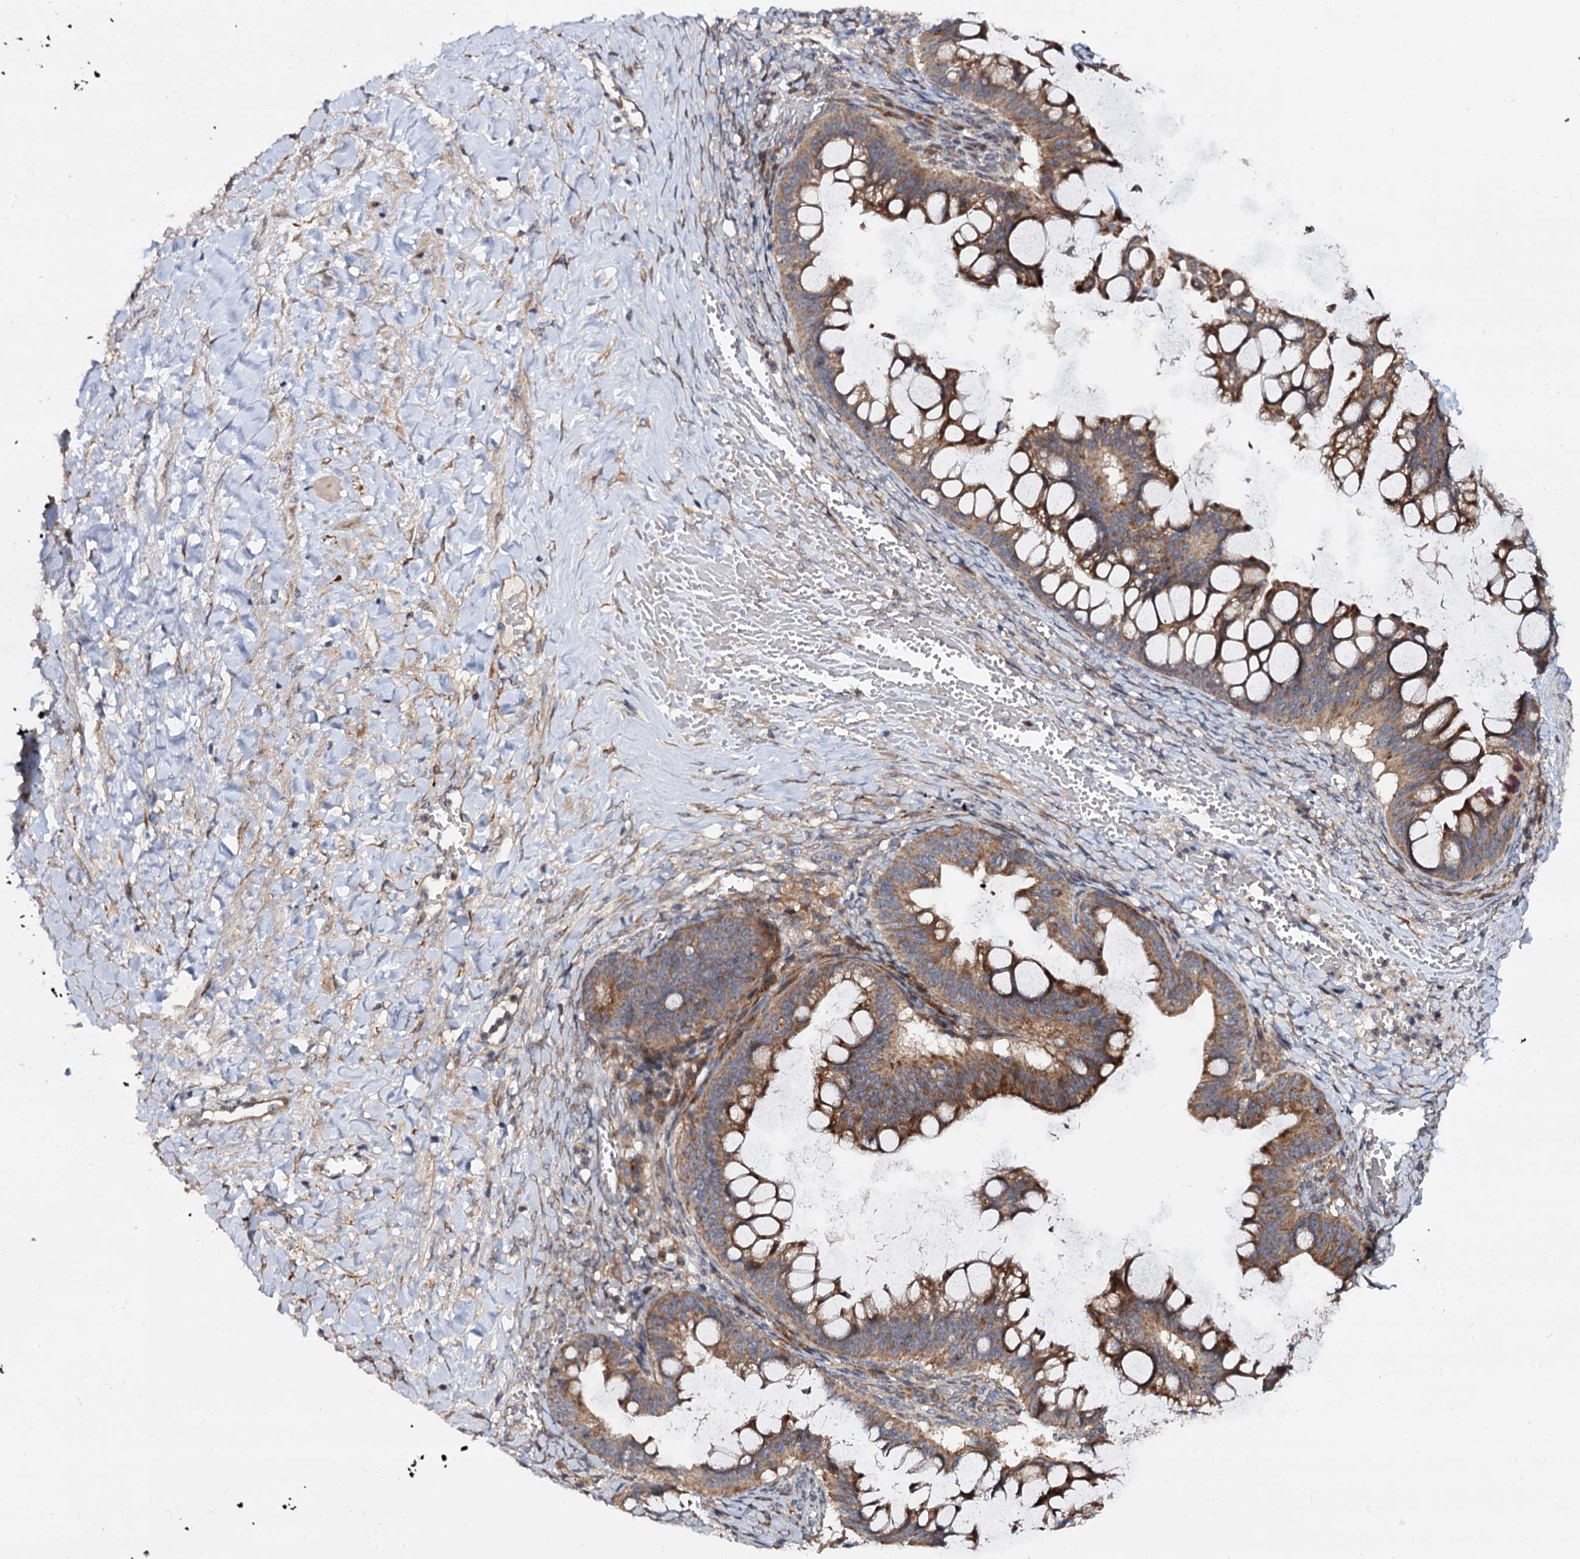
{"staining": {"intensity": "moderate", "quantity": ">75%", "location": "cytoplasmic/membranous"}, "tissue": "ovarian cancer", "cell_type": "Tumor cells", "image_type": "cancer", "snomed": [{"axis": "morphology", "description": "Cystadenocarcinoma, mucinous, NOS"}, {"axis": "topography", "description": "Ovary"}], "caption": "There is medium levels of moderate cytoplasmic/membranous positivity in tumor cells of ovarian mucinous cystadenocarcinoma, as demonstrated by immunohistochemical staining (brown color).", "gene": "WWC3", "patient": {"sex": "female", "age": 73}}